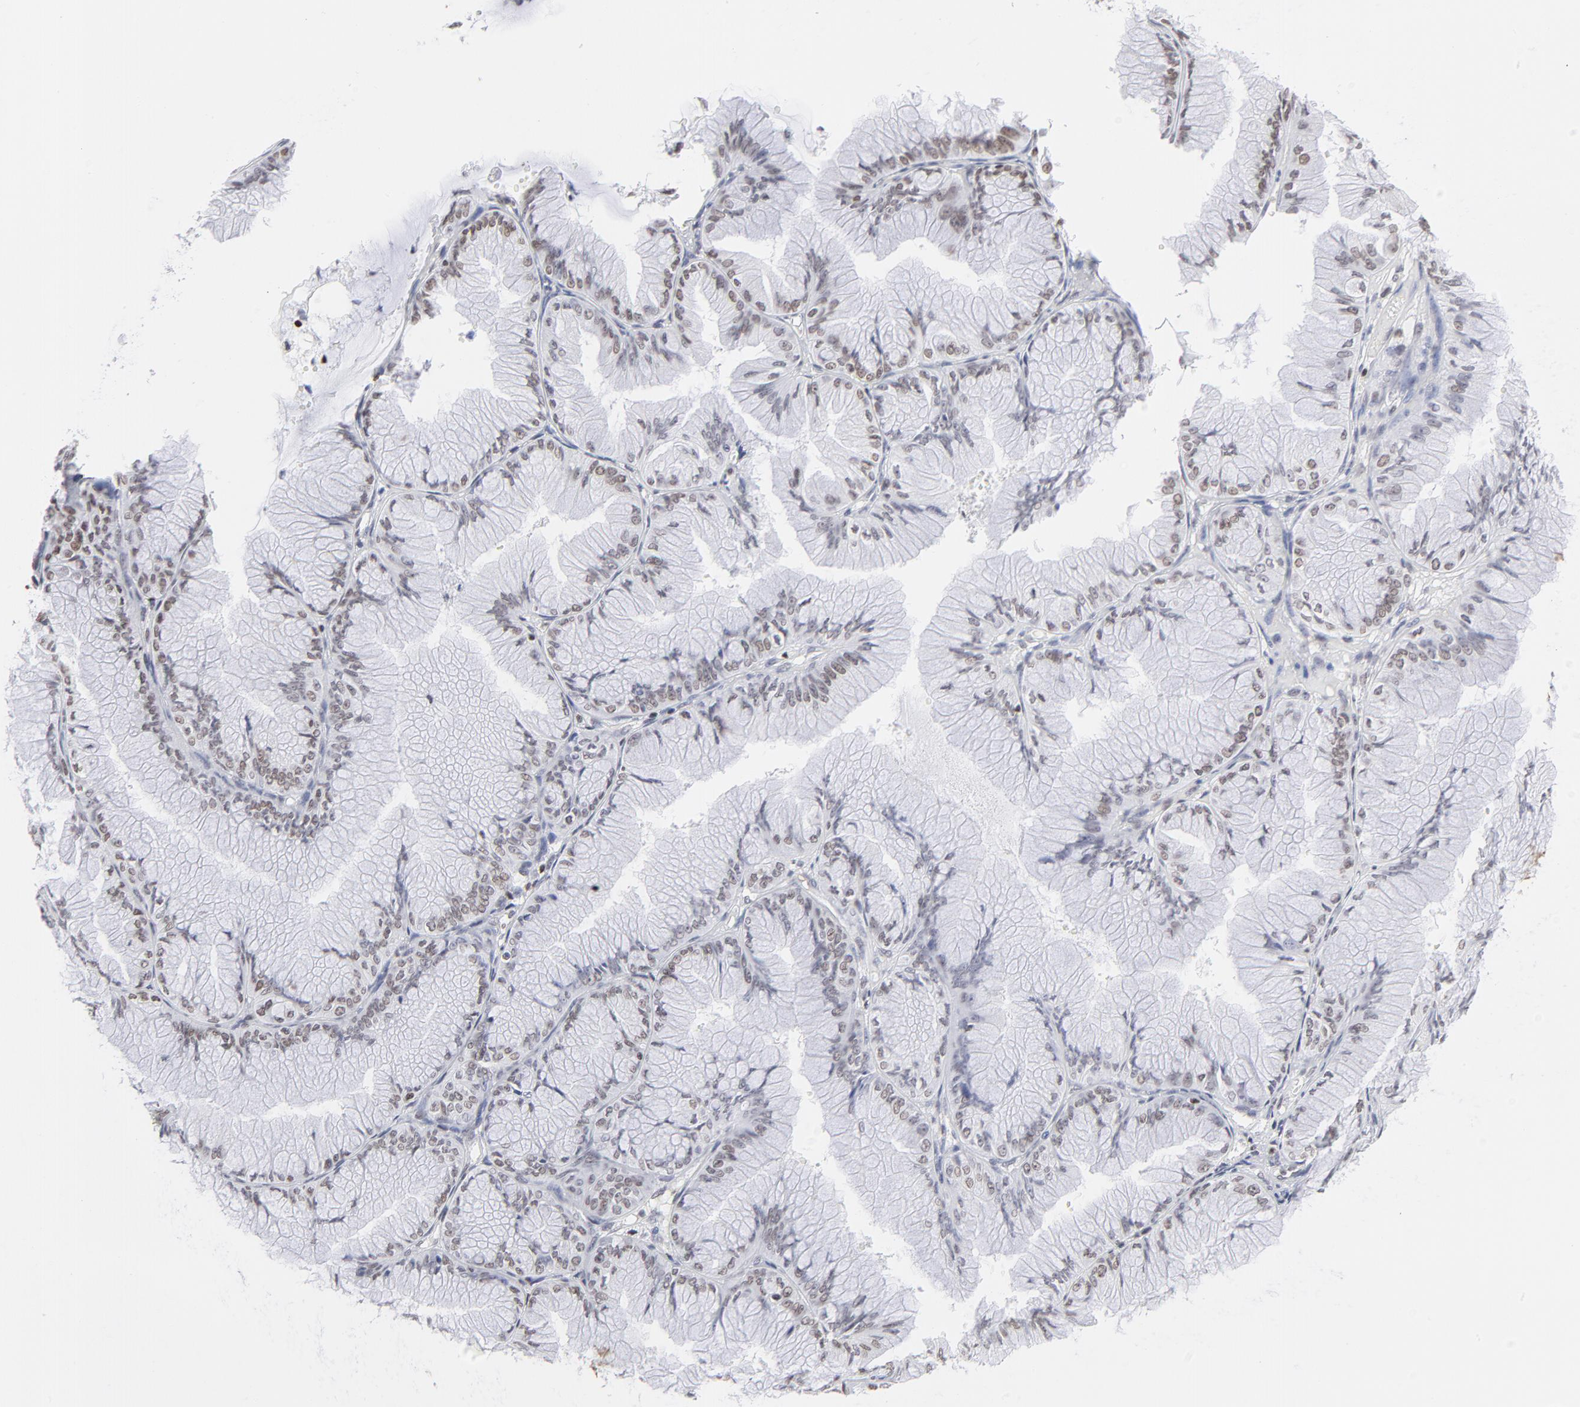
{"staining": {"intensity": "weak", "quantity": "<25%", "location": "nuclear"}, "tissue": "ovarian cancer", "cell_type": "Tumor cells", "image_type": "cancer", "snomed": [{"axis": "morphology", "description": "Cystadenocarcinoma, mucinous, NOS"}, {"axis": "topography", "description": "Ovary"}], "caption": "There is no significant staining in tumor cells of ovarian cancer.", "gene": "PARP1", "patient": {"sex": "female", "age": 63}}